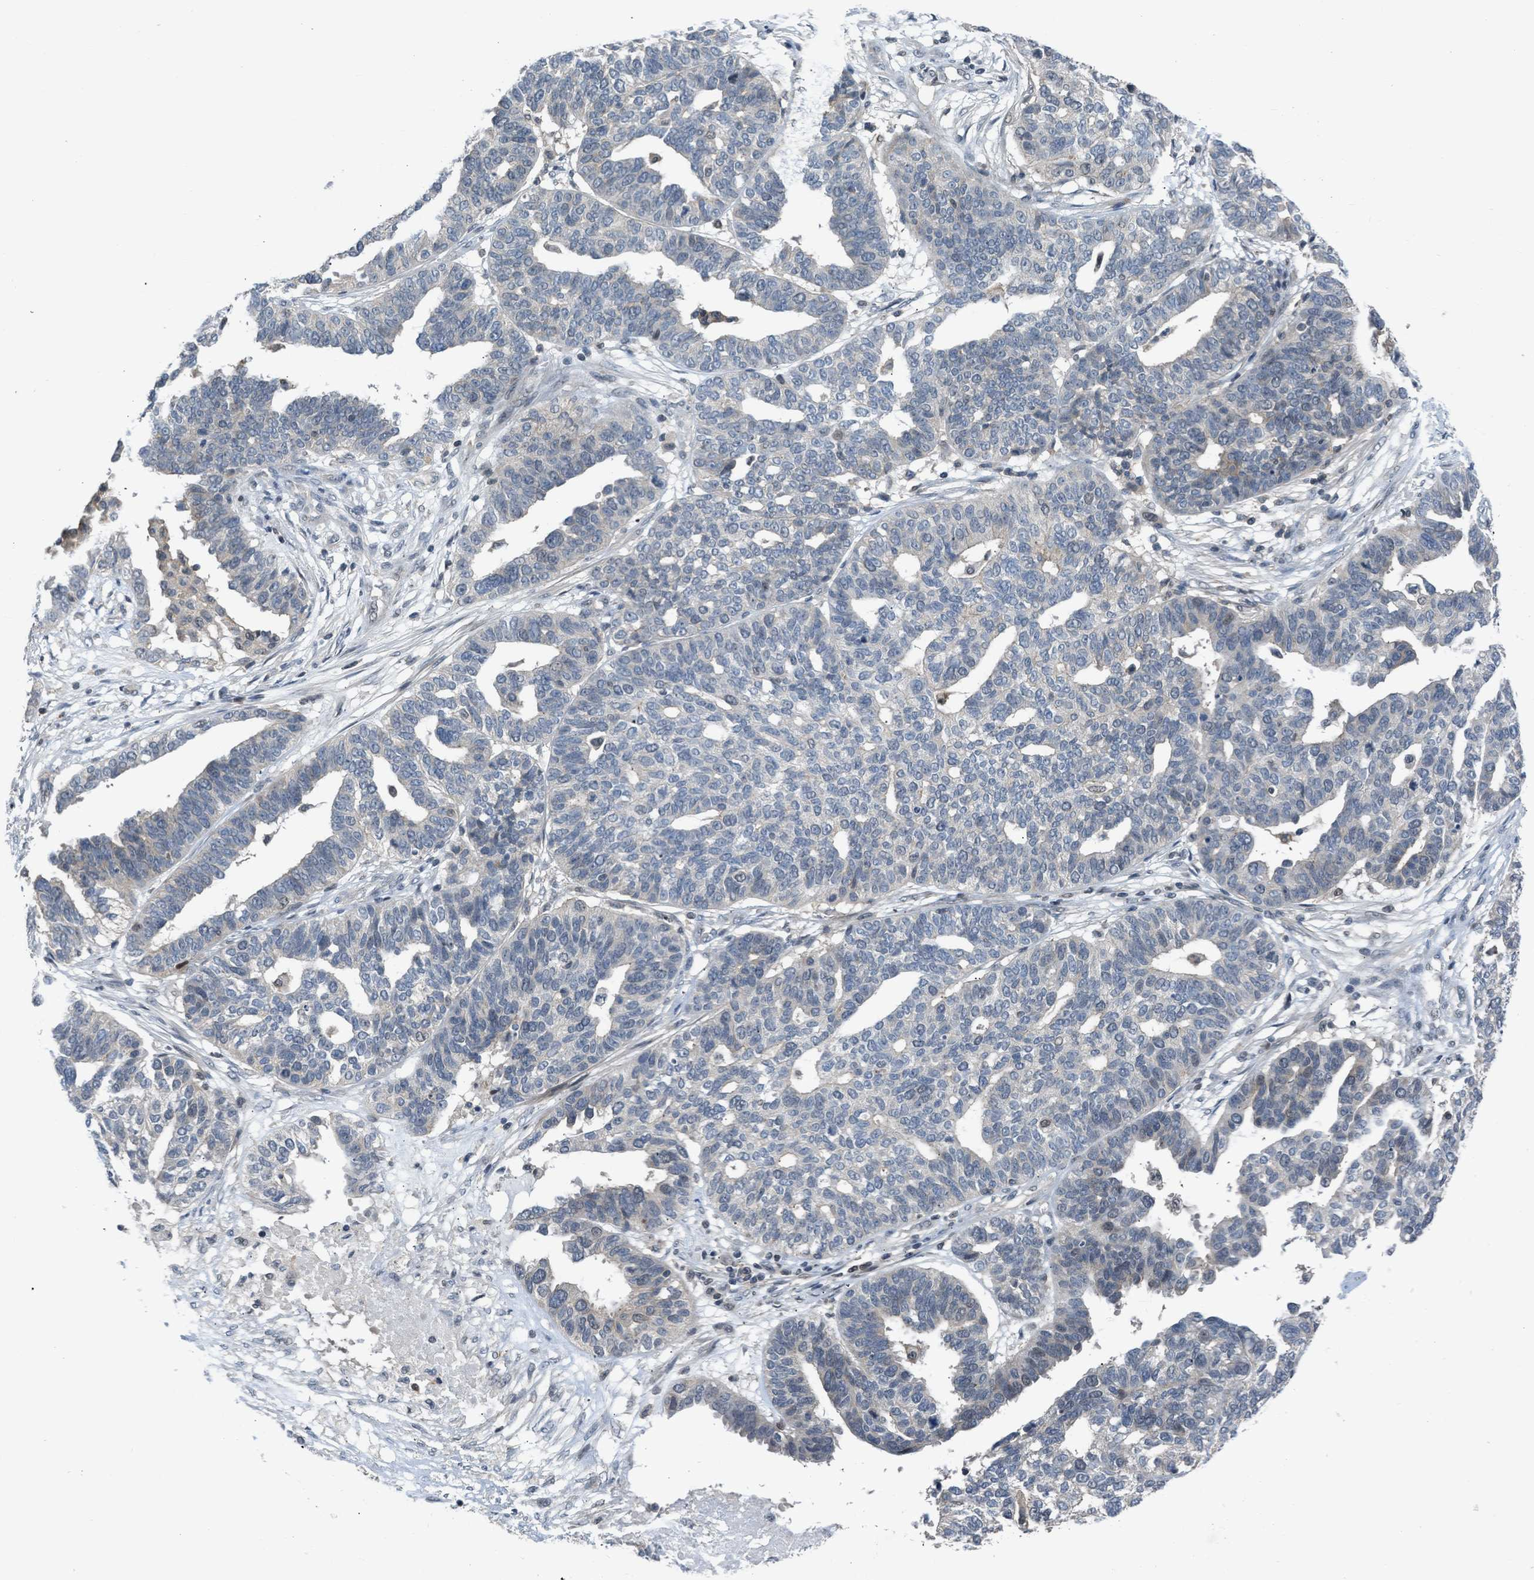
{"staining": {"intensity": "negative", "quantity": "none", "location": "none"}, "tissue": "ovarian cancer", "cell_type": "Tumor cells", "image_type": "cancer", "snomed": [{"axis": "morphology", "description": "Cystadenocarcinoma, serous, NOS"}, {"axis": "topography", "description": "Ovary"}], "caption": "High power microscopy micrograph of an immunohistochemistry image of ovarian cancer (serous cystadenocarcinoma), revealing no significant staining in tumor cells.", "gene": "TTBK2", "patient": {"sex": "female", "age": 59}}